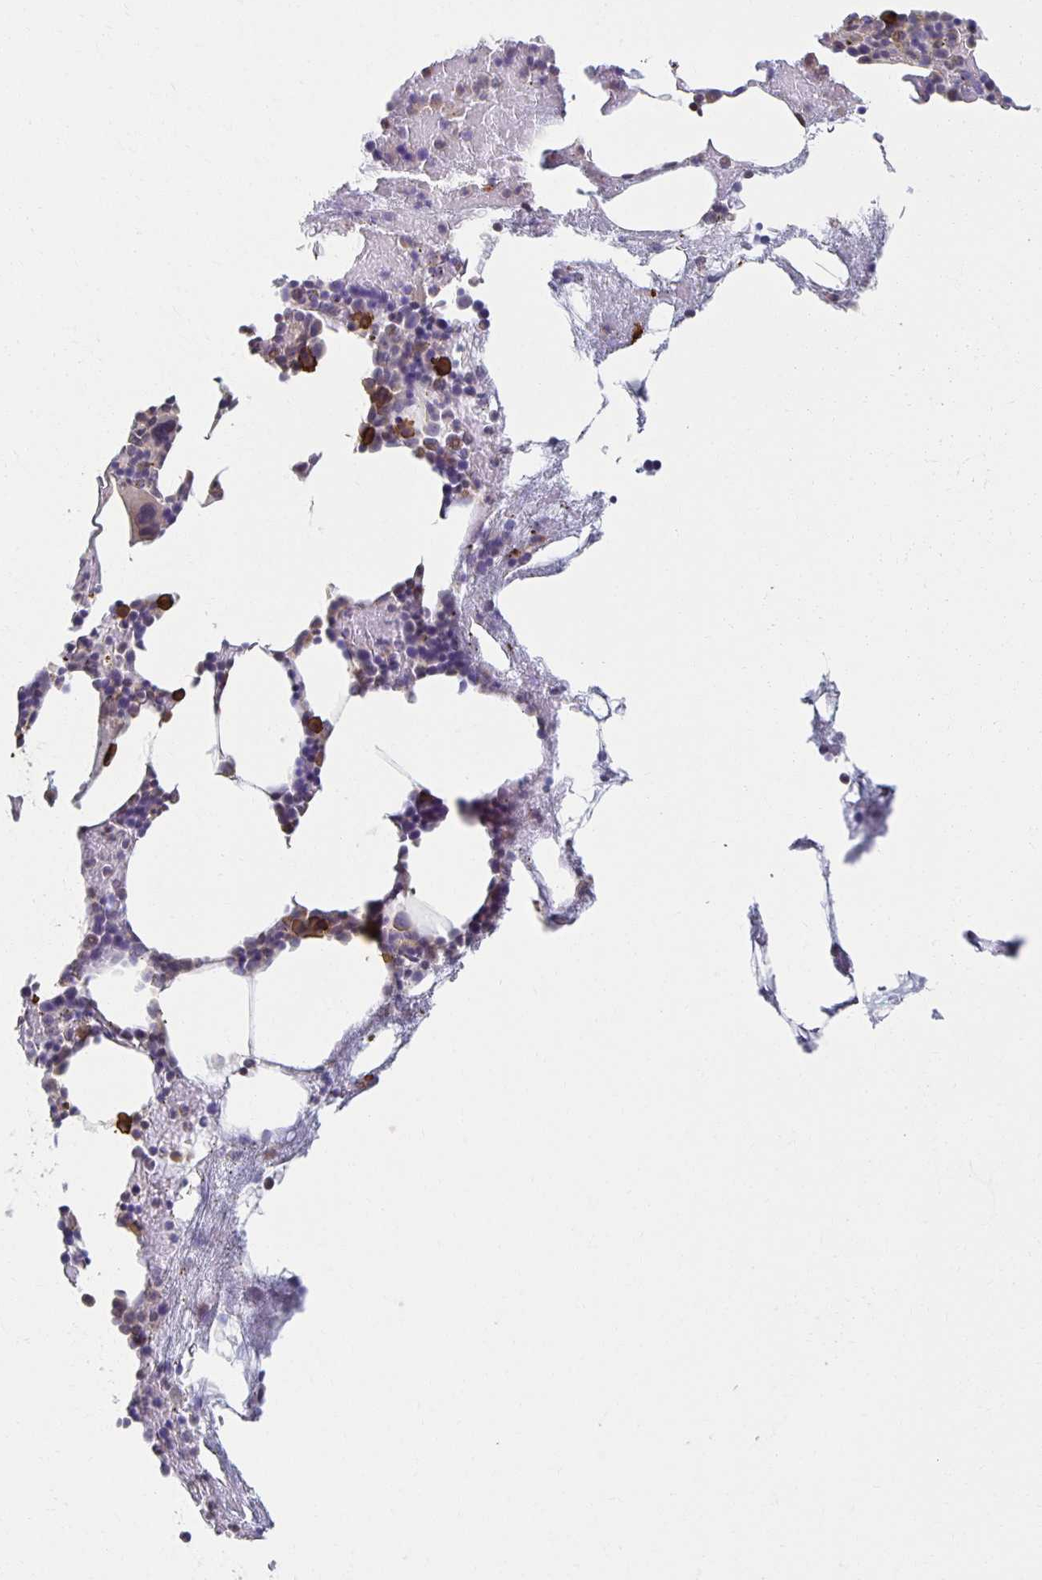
{"staining": {"intensity": "strong", "quantity": "<25%", "location": "cytoplasmic/membranous"}, "tissue": "bone marrow", "cell_type": "Hematopoietic cells", "image_type": "normal", "snomed": [{"axis": "morphology", "description": "Normal tissue, NOS"}, {"axis": "topography", "description": "Bone marrow"}], "caption": "High-power microscopy captured an IHC micrograph of benign bone marrow, revealing strong cytoplasmic/membranous expression in about <25% of hematopoietic cells.", "gene": "ZNF692", "patient": {"sex": "female", "age": 62}}